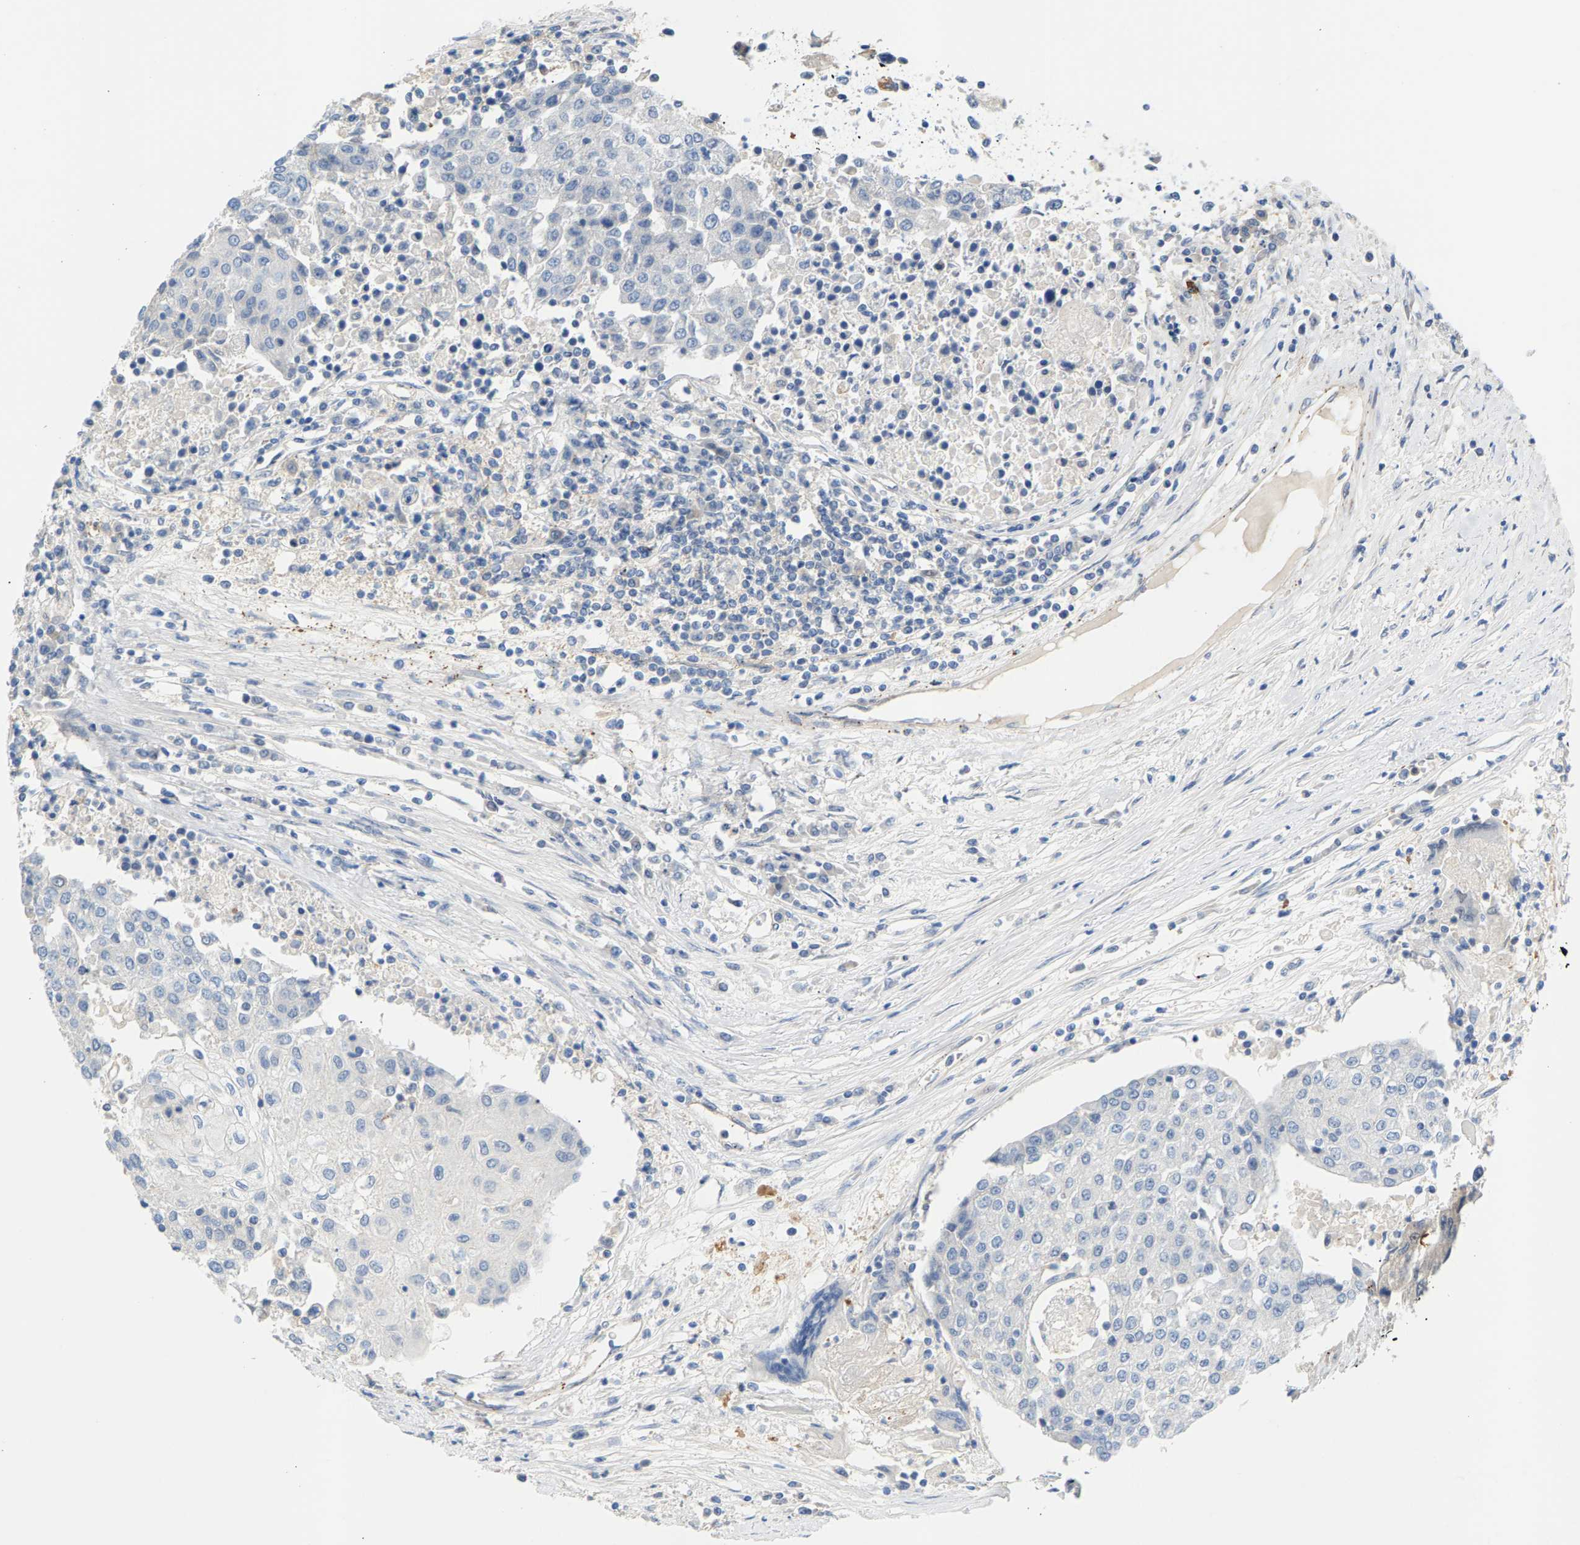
{"staining": {"intensity": "negative", "quantity": "none", "location": "none"}, "tissue": "urothelial cancer", "cell_type": "Tumor cells", "image_type": "cancer", "snomed": [{"axis": "morphology", "description": "Urothelial carcinoma, High grade"}, {"axis": "topography", "description": "Urinary bladder"}], "caption": "Tumor cells are negative for brown protein staining in urothelial carcinoma (high-grade).", "gene": "KRTAP27-1", "patient": {"sex": "female", "age": 85}}